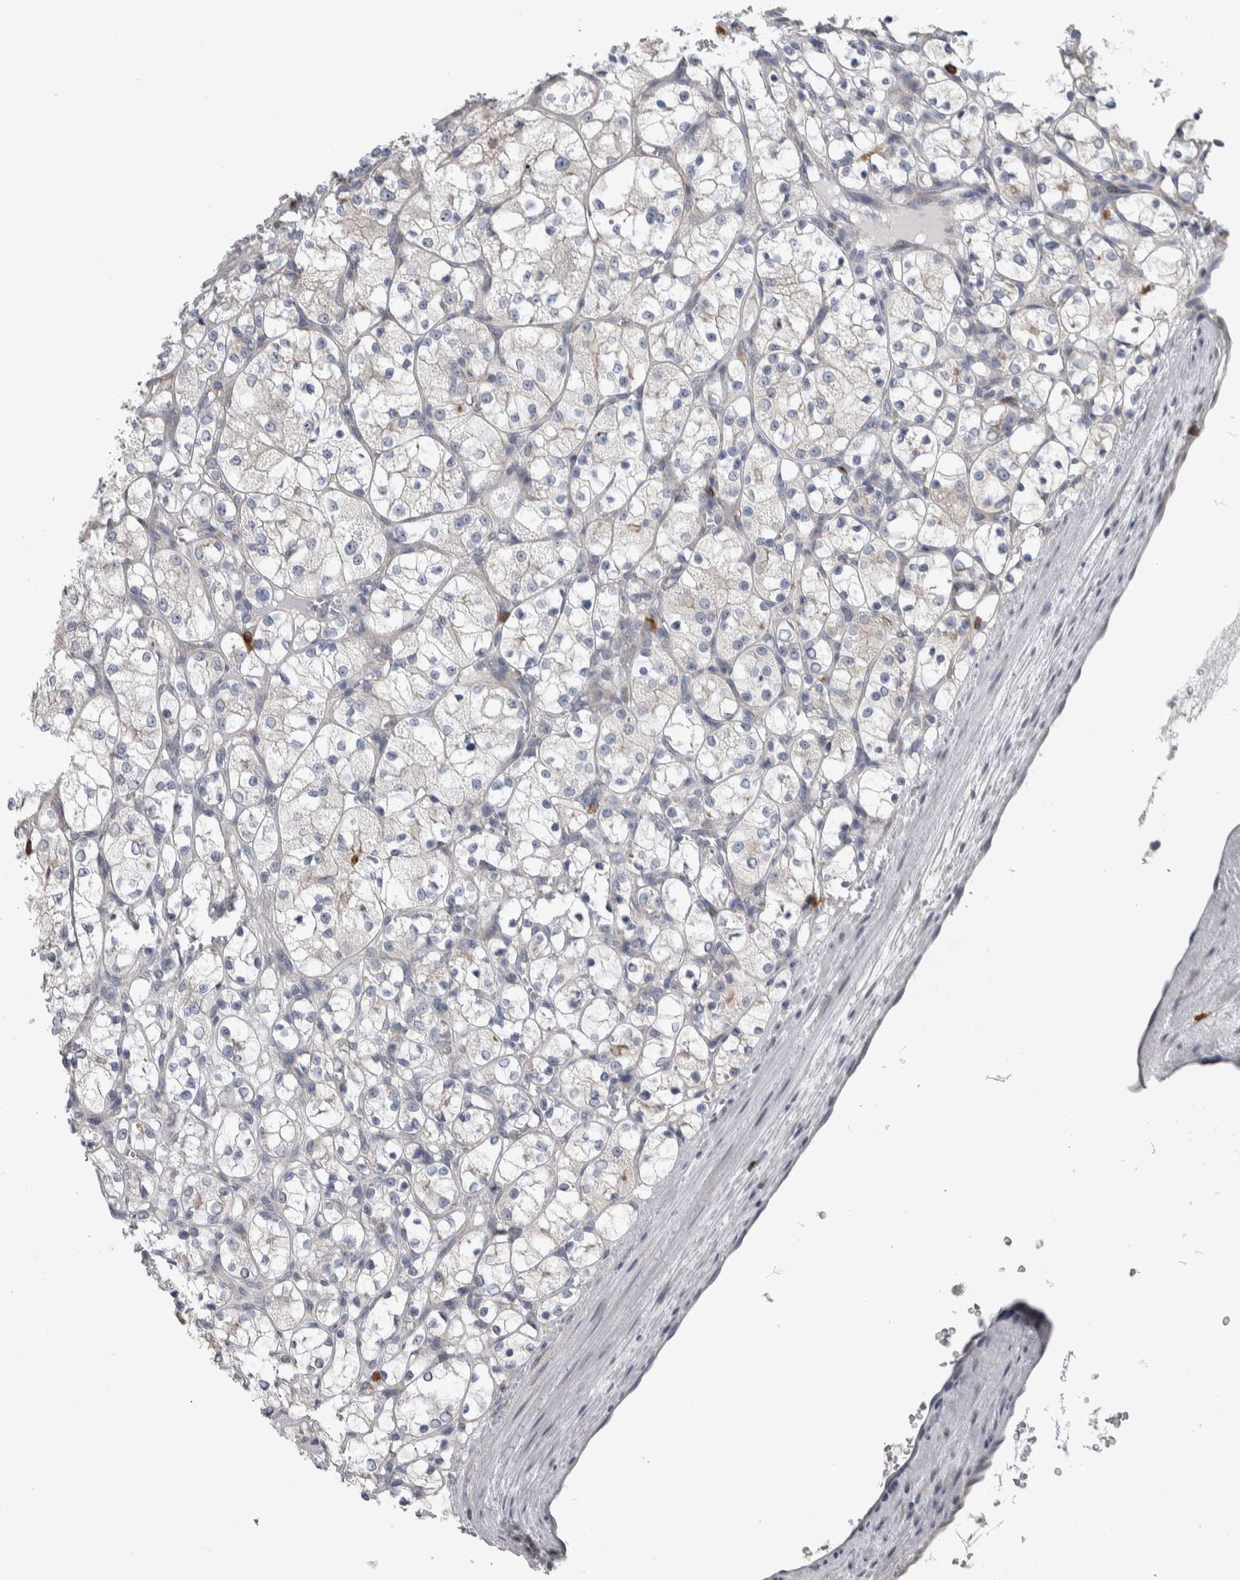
{"staining": {"intensity": "negative", "quantity": "none", "location": "none"}, "tissue": "renal cancer", "cell_type": "Tumor cells", "image_type": "cancer", "snomed": [{"axis": "morphology", "description": "Adenocarcinoma, NOS"}, {"axis": "topography", "description": "Kidney"}], "caption": "Adenocarcinoma (renal) stained for a protein using immunohistochemistry displays no expression tumor cells.", "gene": "IBTK", "patient": {"sex": "female", "age": 69}}